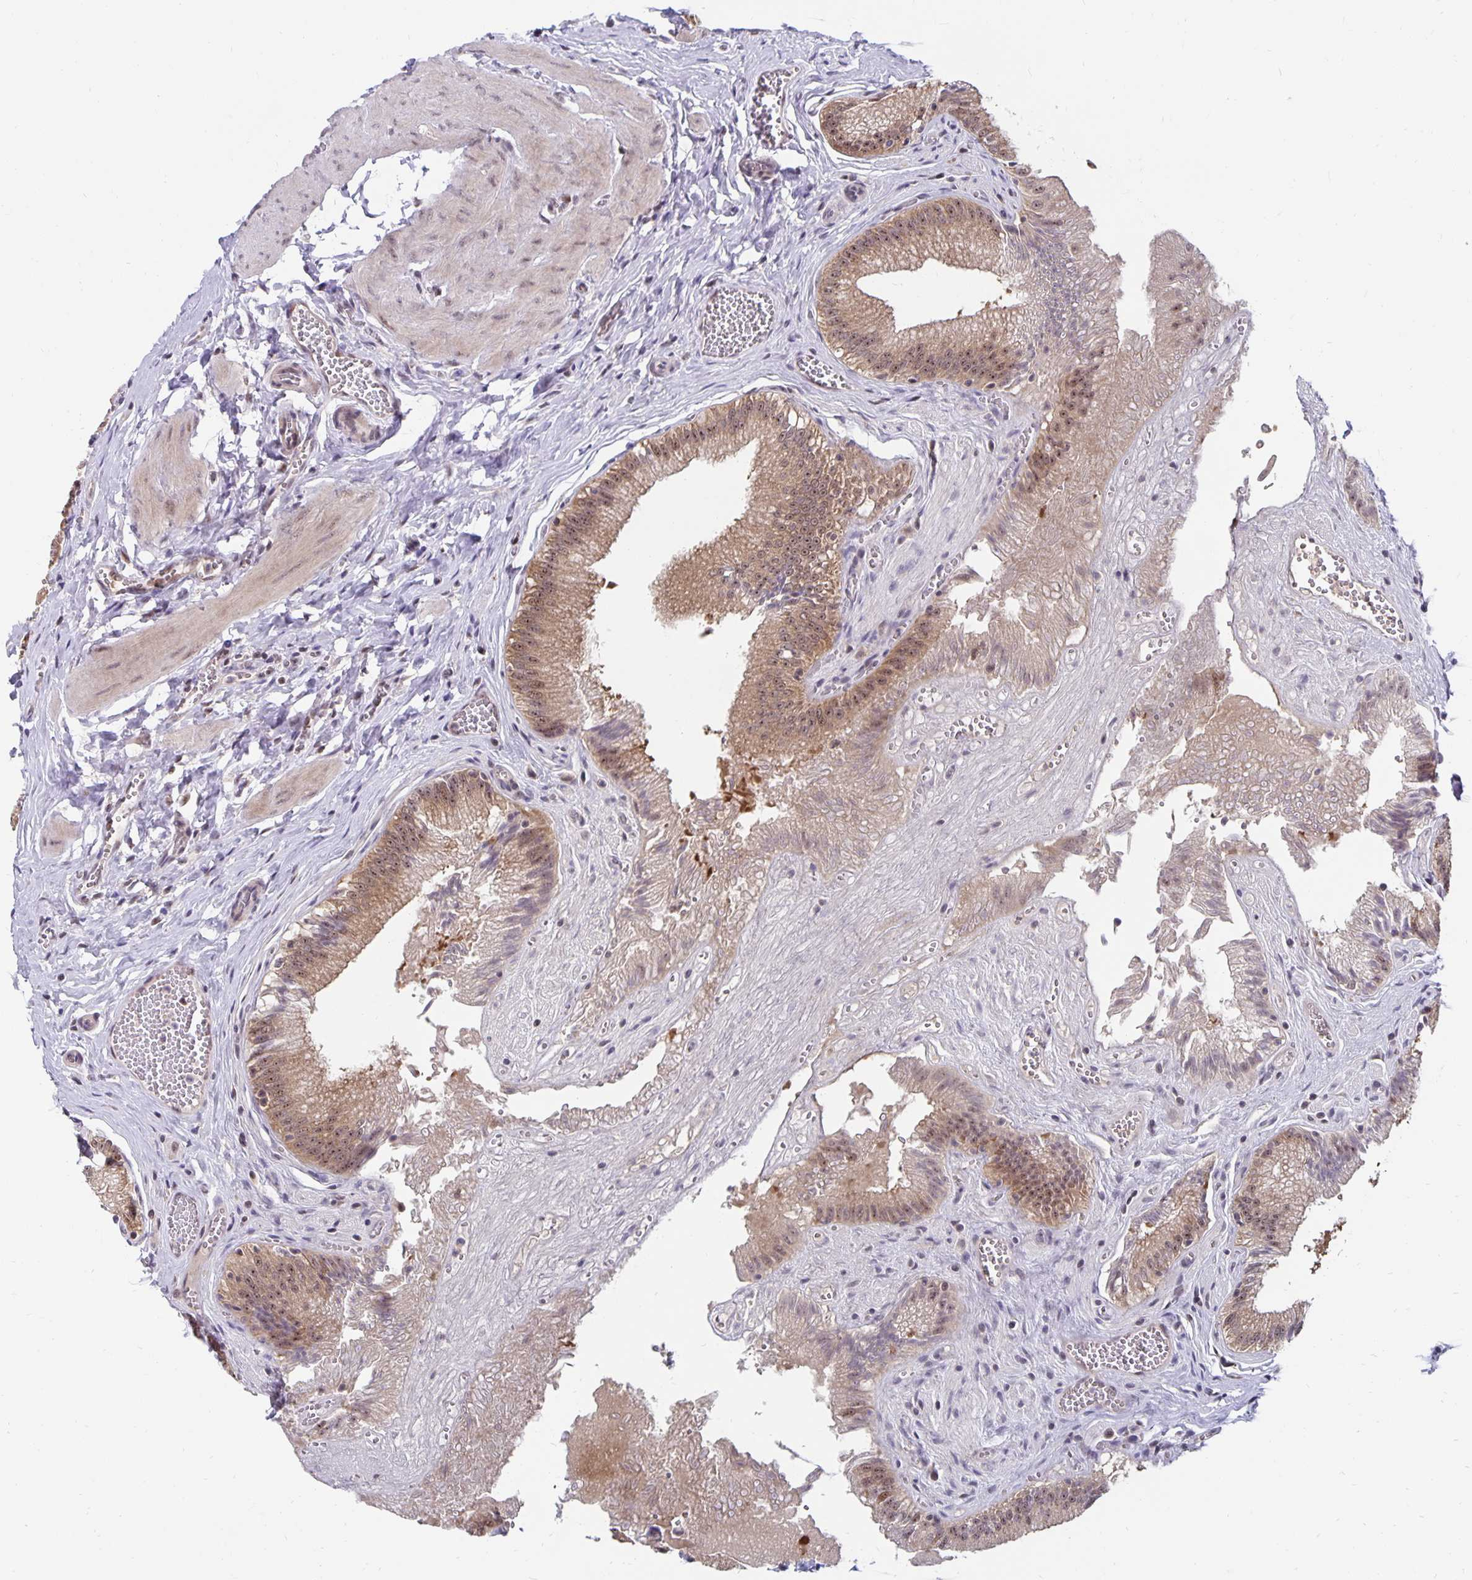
{"staining": {"intensity": "moderate", "quantity": ">75%", "location": "cytoplasmic/membranous,nuclear"}, "tissue": "gallbladder", "cell_type": "Glandular cells", "image_type": "normal", "snomed": [{"axis": "morphology", "description": "Normal tissue, NOS"}, {"axis": "topography", "description": "Gallbladder"}, {"axis": "topography", "description": "Peripheral nerve tissue"}], "caption": "Protein staining of unremarkable gallbladder shows moderate cytoplasmic/membranous,nuclear positivity in about >75% of glandular cells.", "gene": "EXOC6B", "patient": {"sex": "male", "age": 17}}